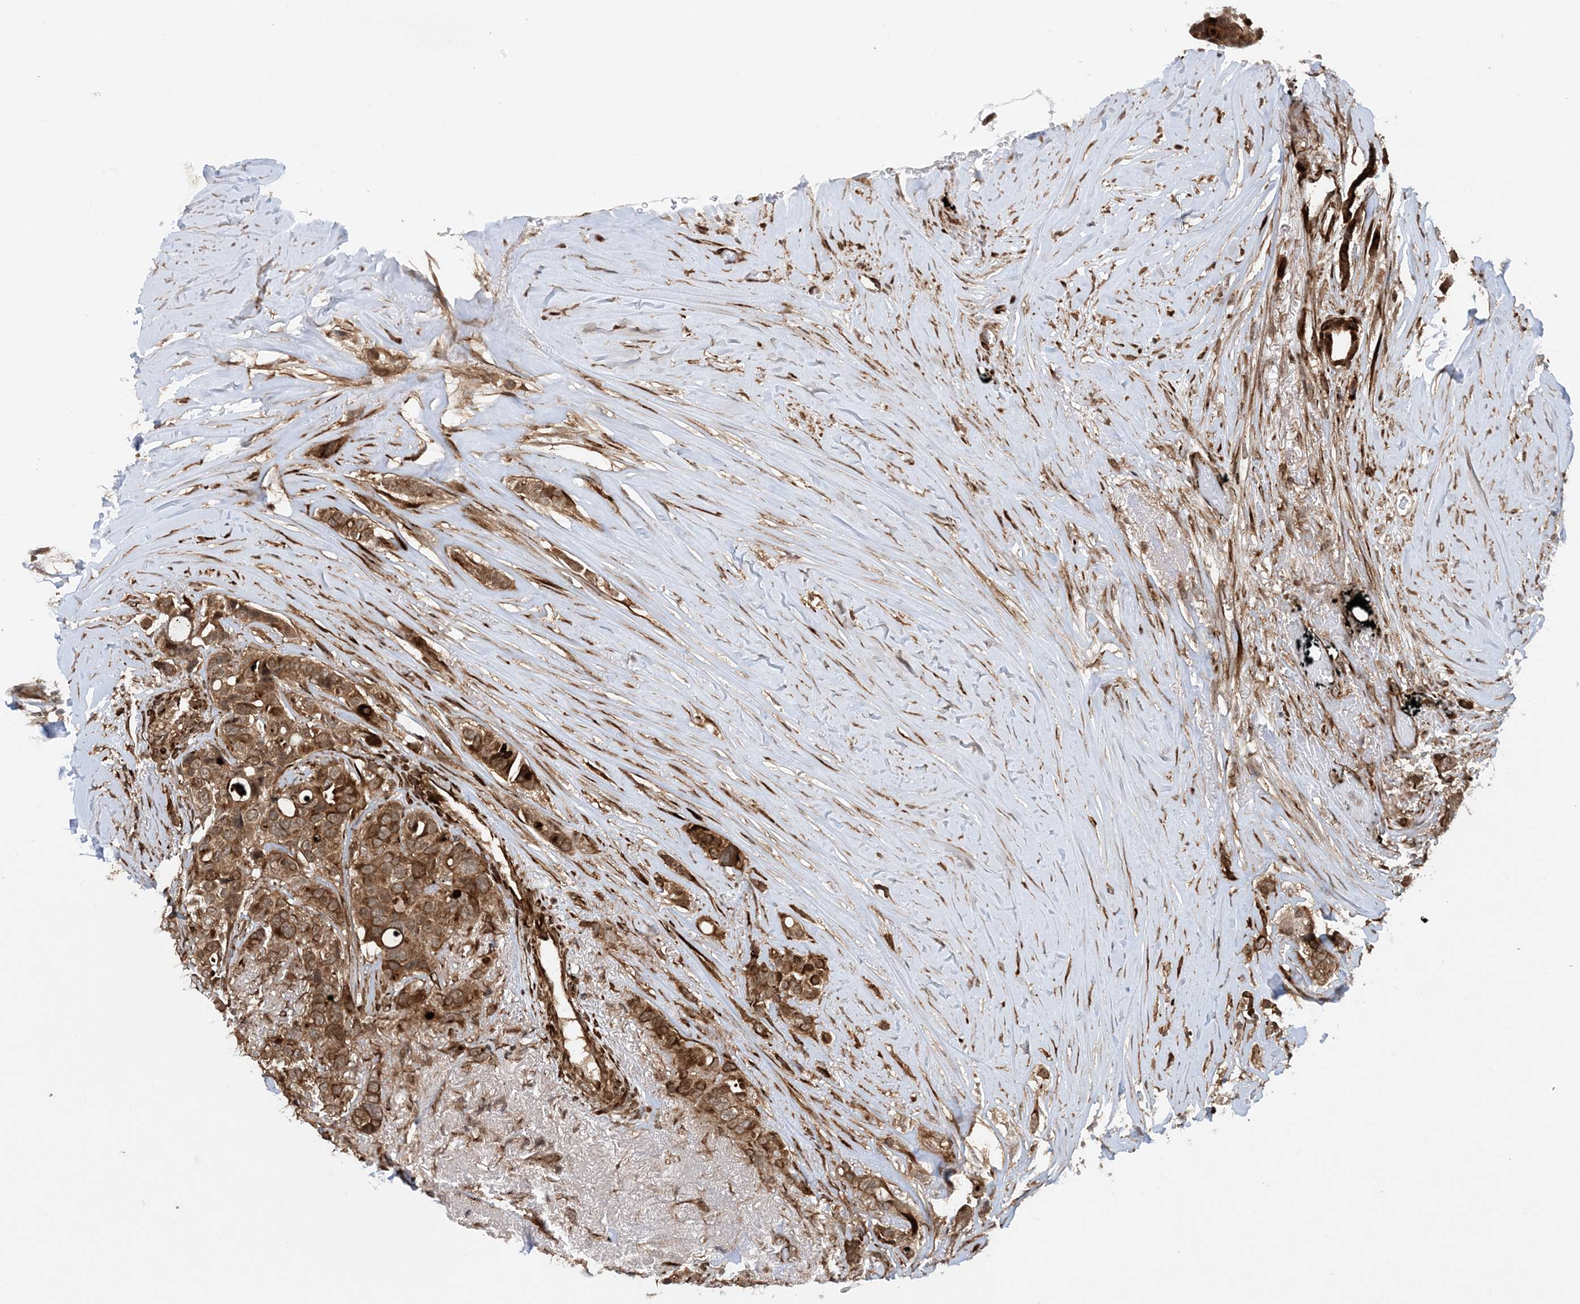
{"staining": {"intensity": "strong", "quantity": "25%-75%", "location": "cytoplasmic/membranous"}, "tissue": "breast cancer", "cell_type": "Tumor cells", "image_type": "cancer", "snomed": [{"axis": "morphology", "description": "Lobular carcinoma"}, {"axis": "topography", "description": "Breast"}], "caption": "Approximately 25%-75% of tumor cells in human lobular carcinoma (breast) demonstrate strong cytoplasmic/membranous protein positivity as visualized by brown immunohistochemical staining.", "gene": "HEMK1", "patient": {"sex": "female", "age": 51}}